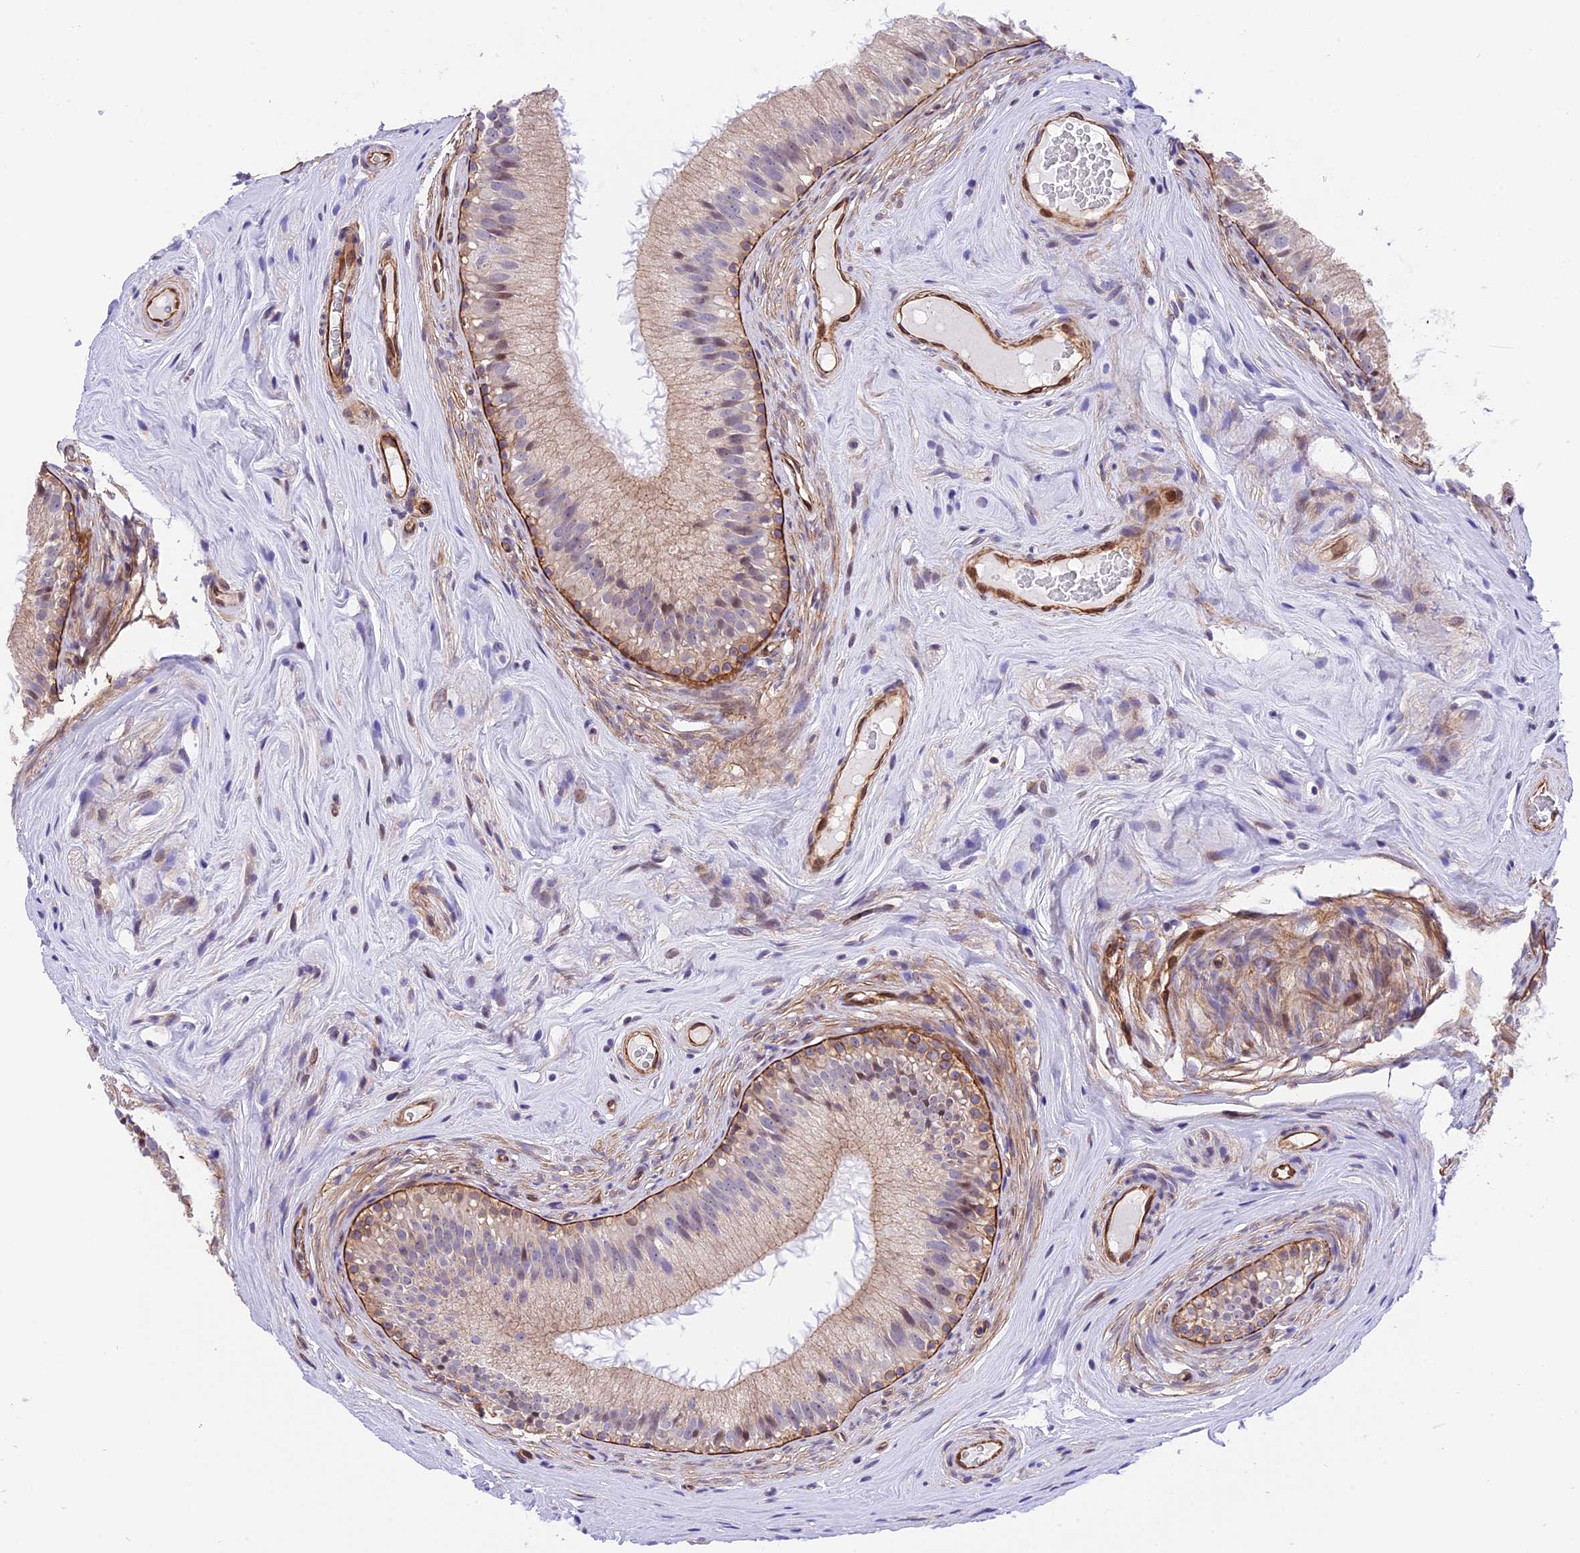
{"staining": {"intensity": "moderate", "quantity": "<25%", "location": "cytoplasmic/membranous"}, "tissue": "epididymis", "cell_type": "Glandular cells", "image_type": "normal", "snomed": [{"axis": "morphology", "description": "Normal tissue, NOS"}, {"axis": "topography", "description": "Epididymis"}], "caption": "A brown stain labels moderate cytoplasmic/membranous staining of a protein in glandular cells of unremarkable human epididymis.", "gene": "R3HDM4", "patient": {"sex": "male", "age": 45}}